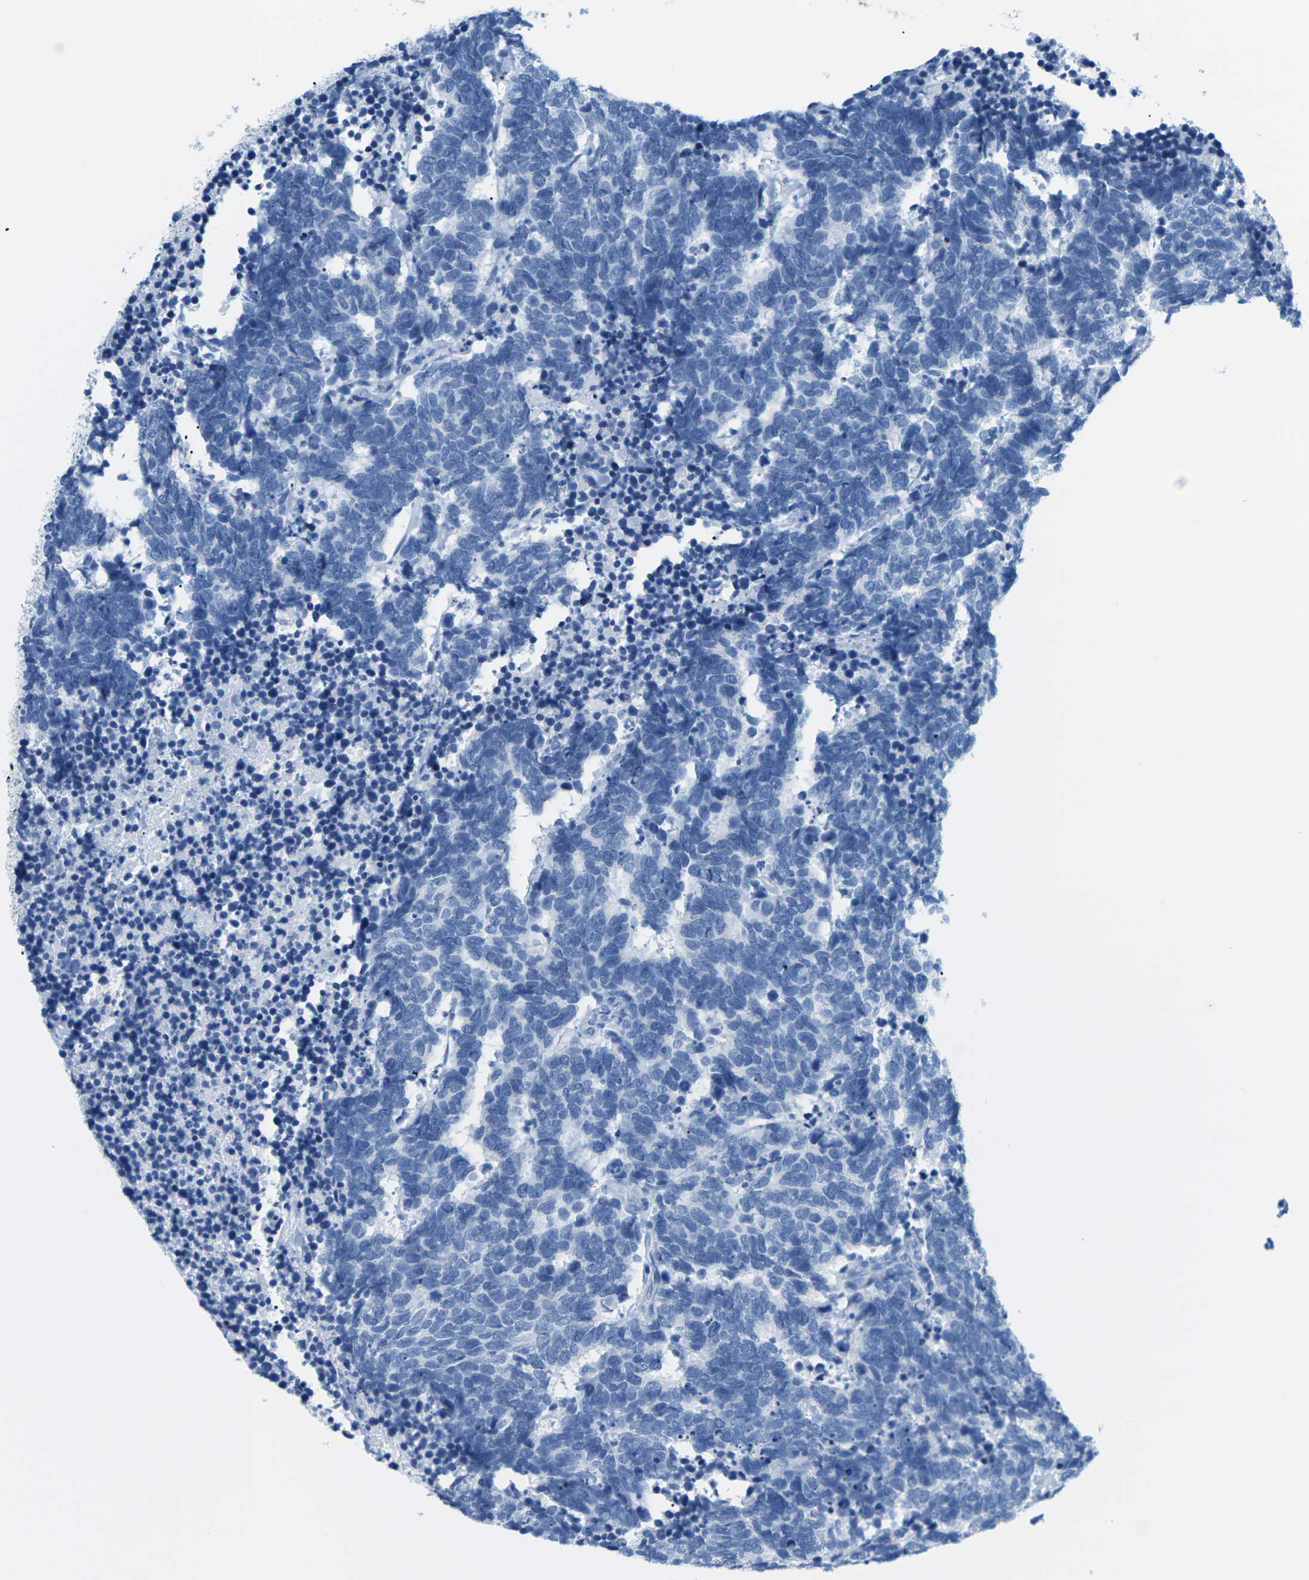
{"staining": {"intensity": "negative", "quantity": "none", "location": "none"}, "tissue": "carcinoid", "cell_type": "Tumor cells", "image_type": "cancer", "snomed": [{"axis": "morphology", "description": "Carcinoma, NOS"}, {"axis": "morphology", "description": "Carcinoid, malignant, NOS"}, {"axis": "topography", "description": "Urinary bladder"}], "caption": "This micrograph is of carcinoid stained with immunohistochemistry to label a protein in brown with the nuclei are counter-stained blue. There is no staining in tumor cells.", "gene": "SLC12A1", "patient": {"sex": "male", "age": 57}}